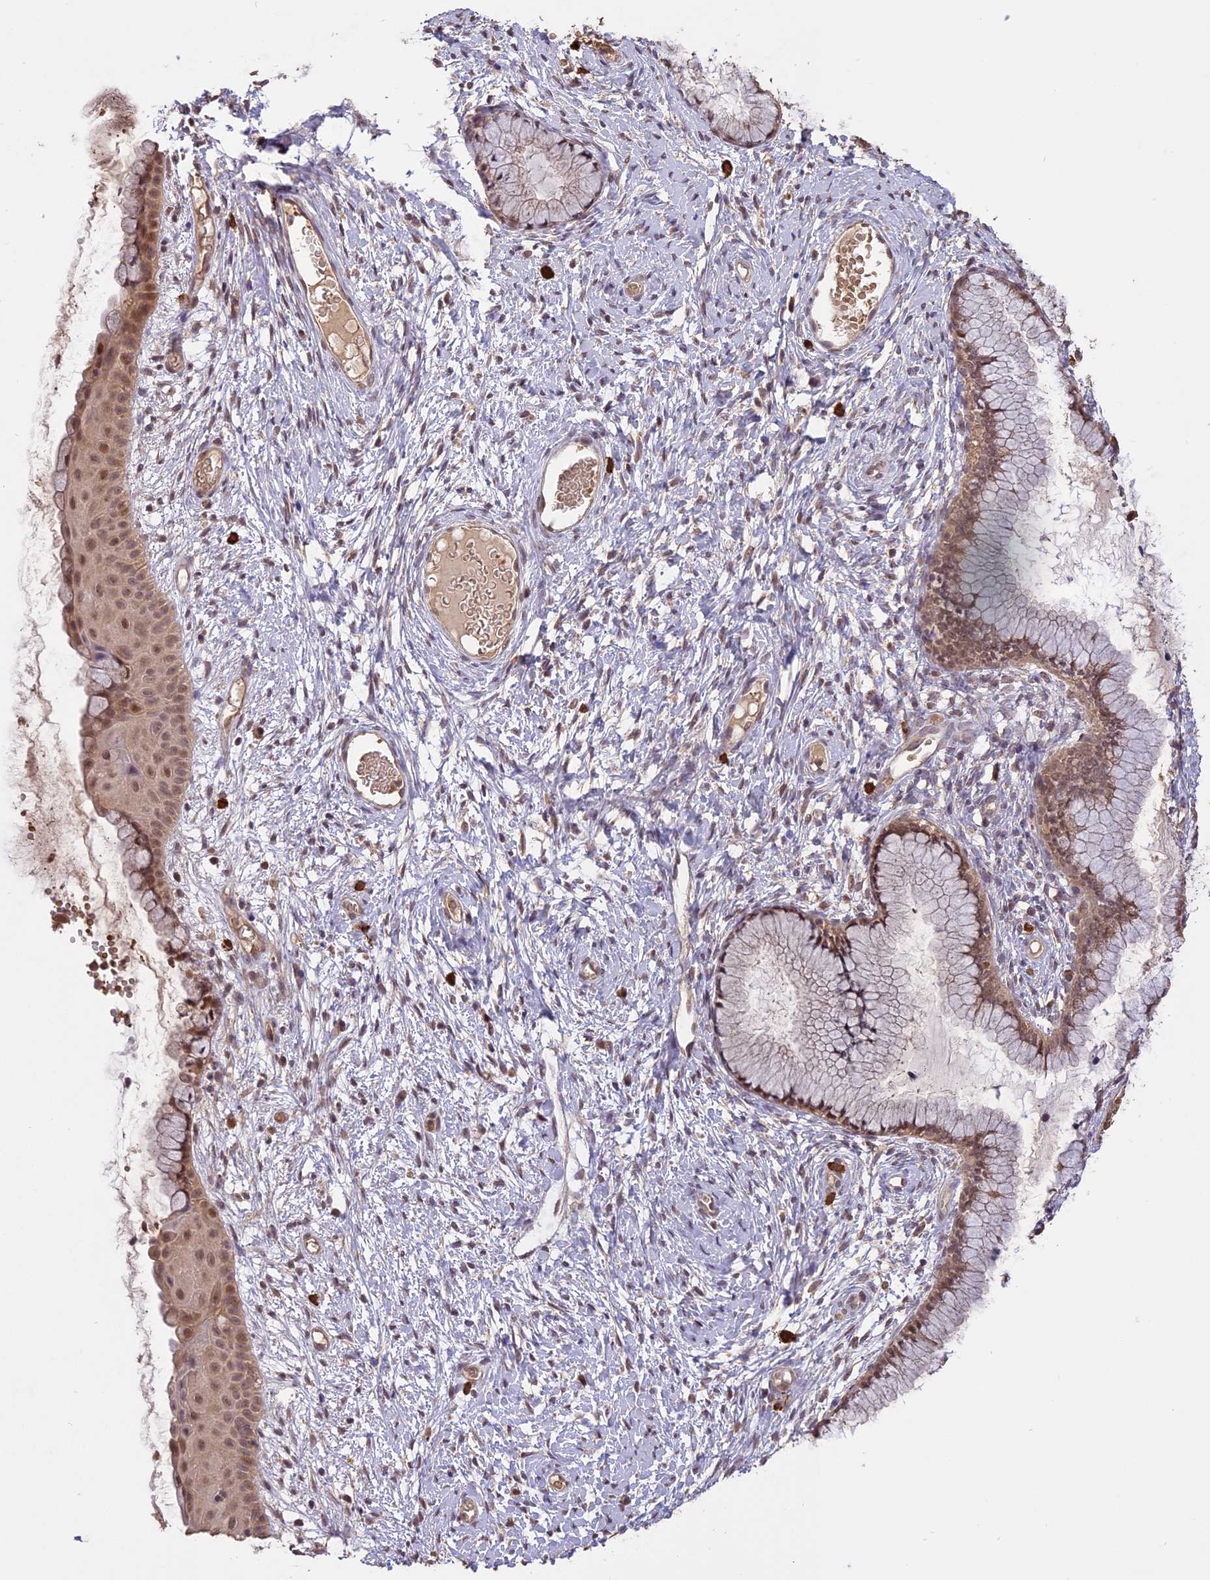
{"staining": {"intensity": "moderate", "quantity": ">75%", "location": "nuclear"}, "tissue": "cervix", "cell_type": "Glandular cells", "image_type": "normal", "snomed": [{"axis": "morphology", "description": "Normal tissue, NOS"}, {"axis": "topography", "description": "Cervix"}], "caption": "Immunohistochemical staining of normal cervix reveals medium levels of moderate nuclear positivity in approximately >75% of glandular cells.", "gene": "TIGD7", "patient": {"sex": "female", "age": 42}}